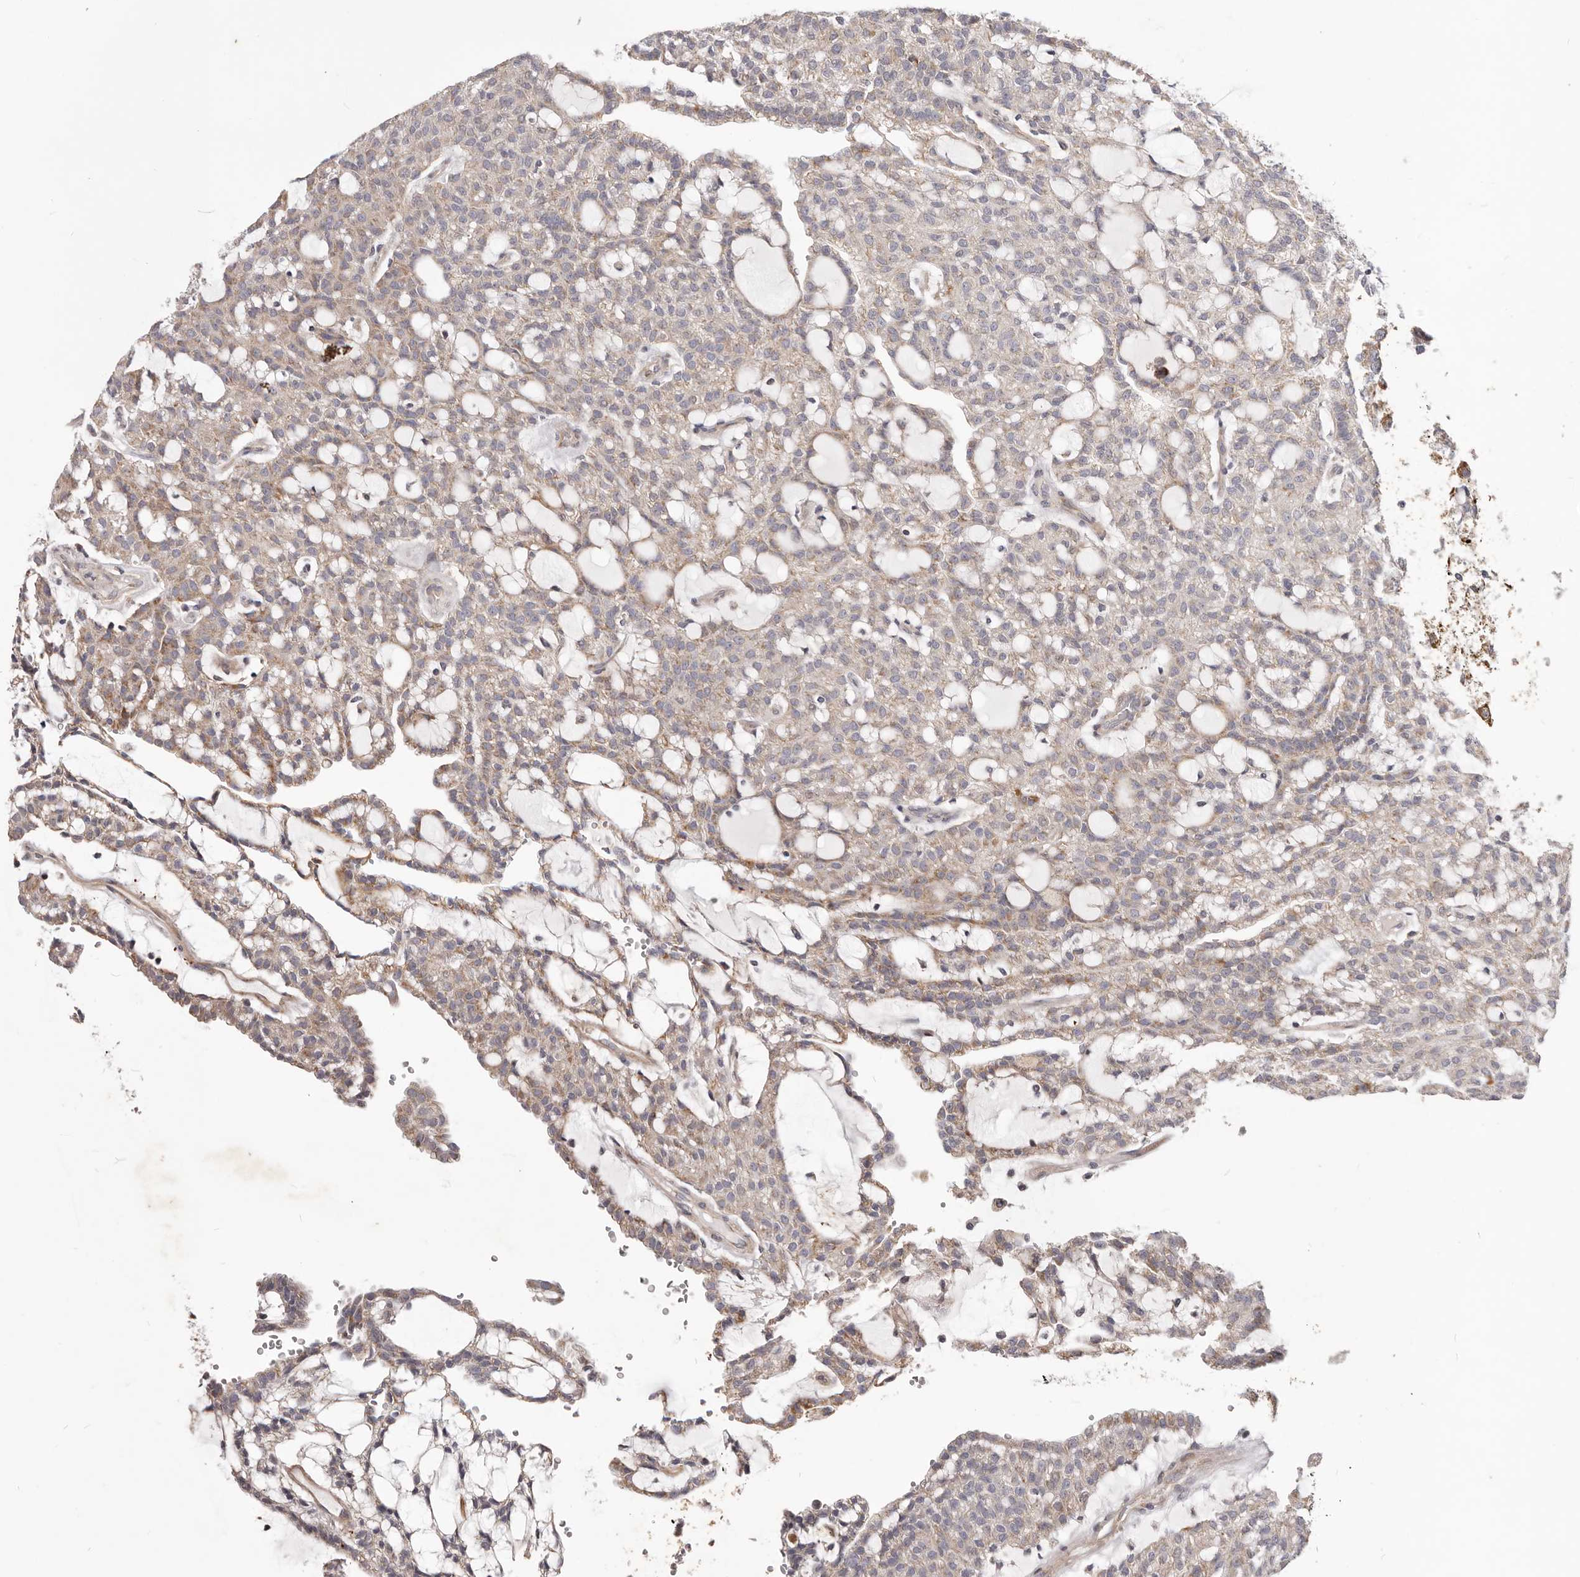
{"staining": {"intensity": "weak", "quantity": ">75%", "location": "cytoplasmic/membranous"}, "tissue": "renal cancer", "cell_type": "Tumor cells", "image_type": "cancer", "snomed": [{"axis": "morphology", "description": "Adenocarcinoma, NOS"}, {"axis": "topography", "description": "Kidney"}], "caption": "Renal cancer (adenocarcinoma) was stained to show a protein in brown. There is low levels of weak cytoplasmic/membranous expression in approximately >75% of tumor cells.", "gene": "MRPS10", "patient": {"sex": "male", "age": 63}}